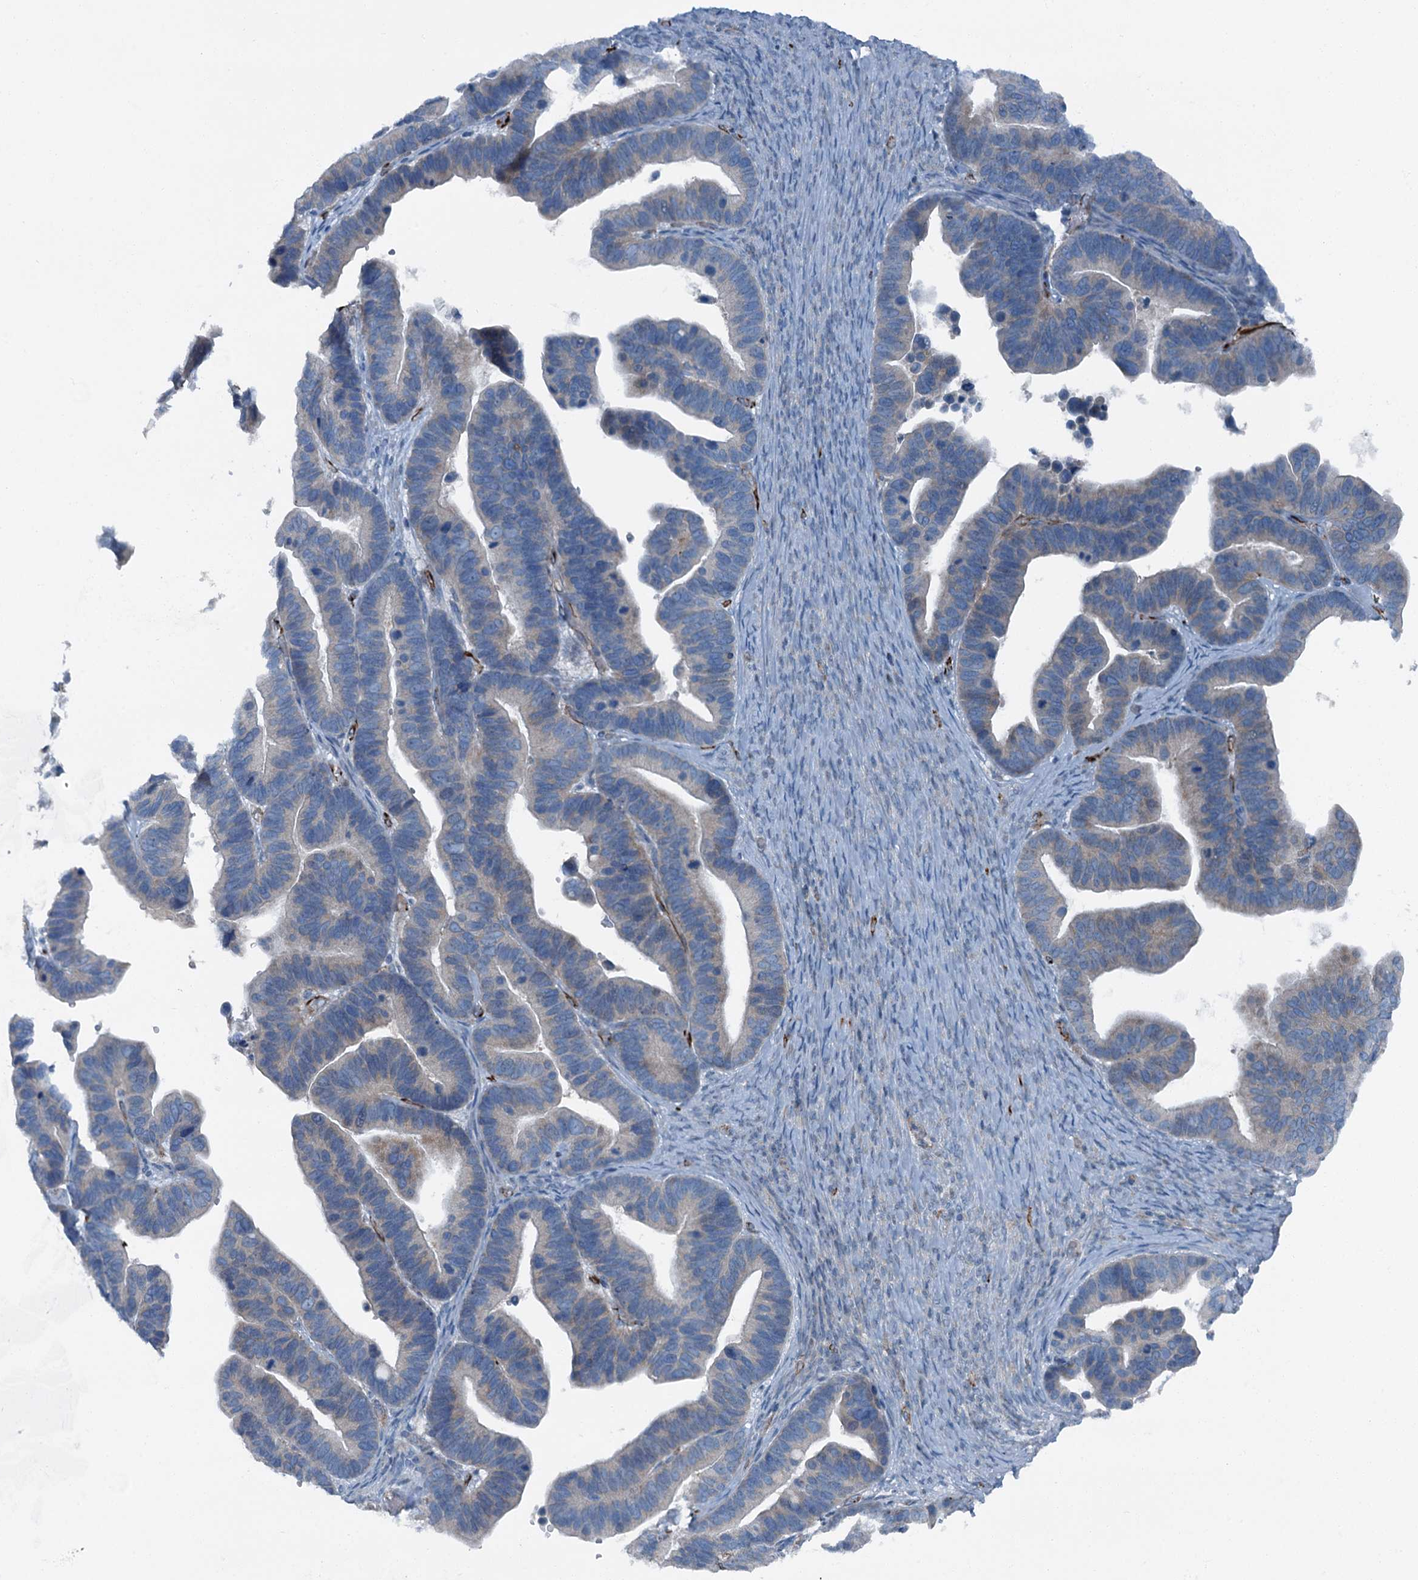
{"staining": {"intensity": "weak", "quantity": "25%-75%", "location": "cytoplasmic/membranous"}, "tissue": "ovarian cancer", "cell_type": "Tumor cells", "image_type": "cancer", "snomed": [{"axis": "morphology", "description": "Cystadenocarcinoma, serous, NOS"}, {"axis": "topography", "description": "Ovary"}], "caption": "Approximately 25%-75% of tumor cells in ovarian serous cystadenocarcinoma demonstrate weak cytoplasmic/membranous protein expression as visualized by brown immunohistochemical staining.", "gene": "AXL", "patient": {"sex": "female", "age": 56}}